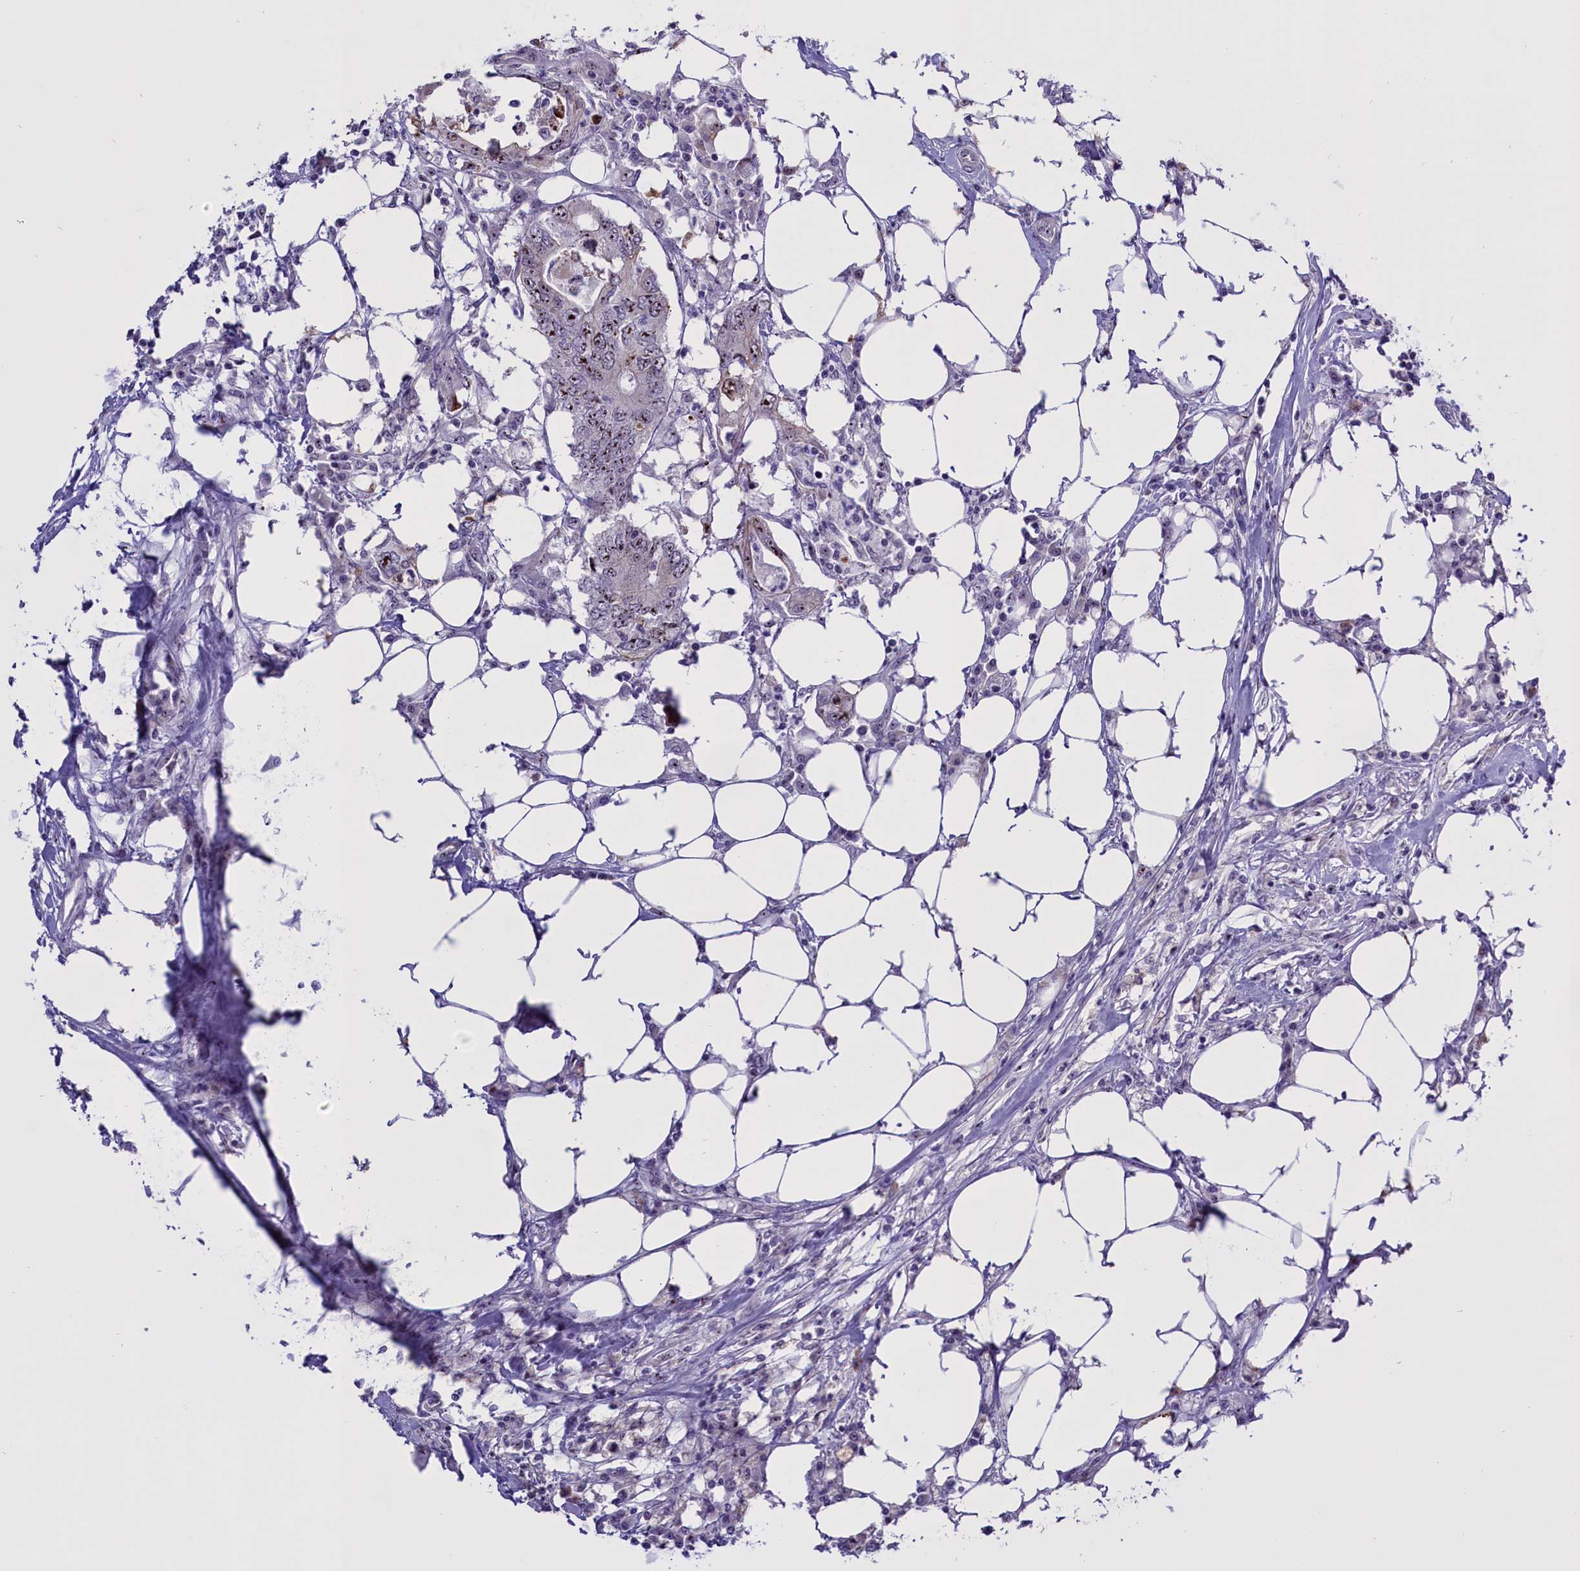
{"staining": {"intensity": "moderate", "quantity": "25%-75%", "location": "nuclear"}, "tissue": "colorectal cancer", "cell_type": "Tumor cells", "image_type": "cancer", "snomed": [{"axis": "morphology", "description": "Adenocarcinoma, NOS"}, {"axis": "topography", "description": "Colon"}], "caption": "Immunohistochemical staining of adenocarcinoma (colorectal) displays medium levels of moderate nuclear protein expression in about 25%-75% of tumor cells.", "gene": "TBL3", "patient": {"sex": "male", "age": 71}}